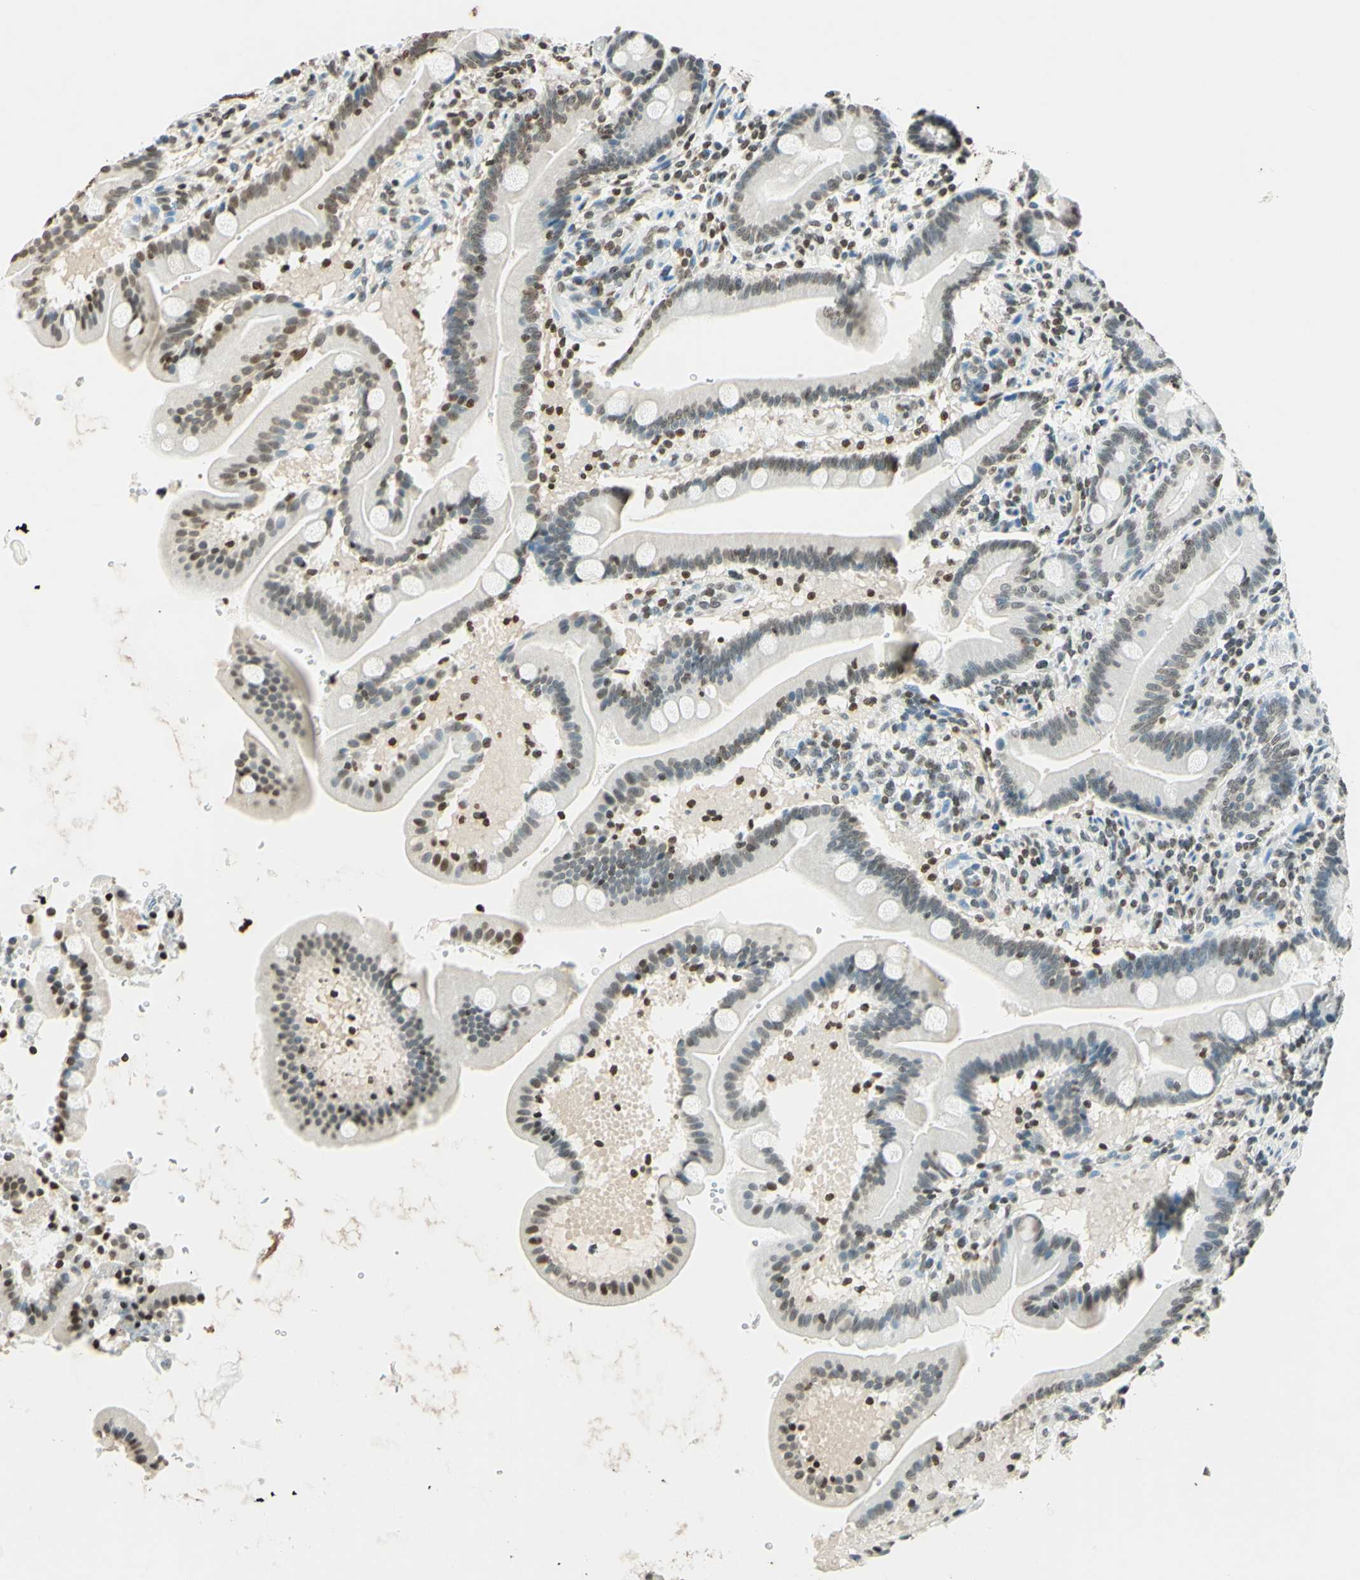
{"staining": {"intensity": "moderate", "quantity": "25%-75%", "location": "nuclear"}, "tissue": "duodenum", "cell_type": "Glandular cells", "image_type": "normal", "snomed": [{"axis": "morphology", "description": "Normal tissue, NOS"}, {"axis": "topography", "description": "Duodenum"}], "caption": "This histopathology image displays IHC staining of normal duodenum, with medium moderate nuclear staining in approximately 25%-75% of glandular cells.", "gene": "MSH2", "patient": {"sex": "male", "age": 54}}